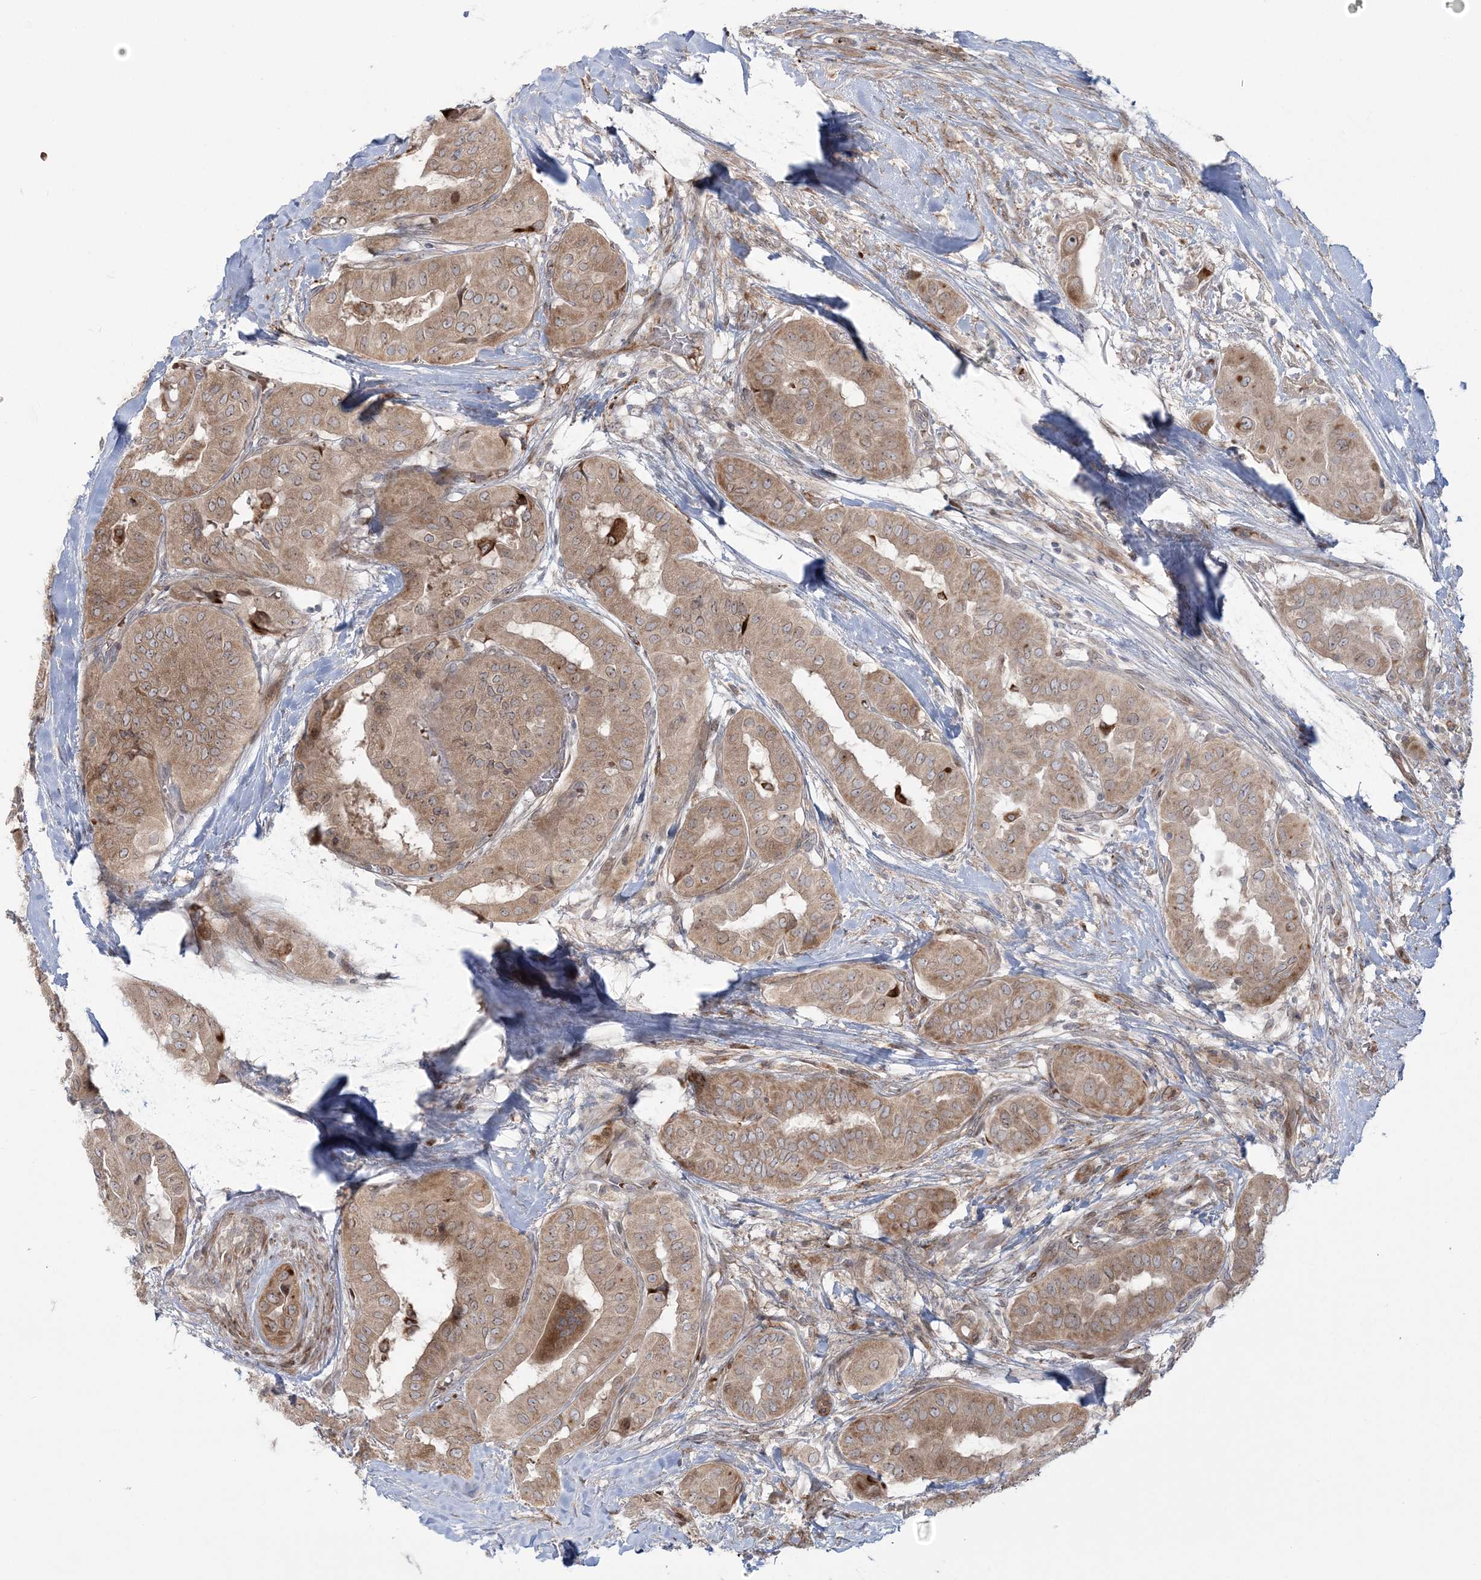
{"staining": {"intensity": "moderate", "quantity": ">75%", "location": "cytoplasmic/membranous"}, "tissue": "thyroid cancer", "cell_type": "Tumor cells", "image_type": "cancer", "snomed": [{"axis": "morphology", "description": "Papillary adenocarcinoma, NOS"}, {"axis": "topography", "description": "Thyroid gland"}], "caption": "This is a photomicrograph of immunohistochemistry staining of thyroid papillary adenocarcinoma, which shows moderate positivity in the cytoplasmic/membranous of tumor cells.", "gene": "NUDT9", "patient": {"sex": "female", "age": 59}}